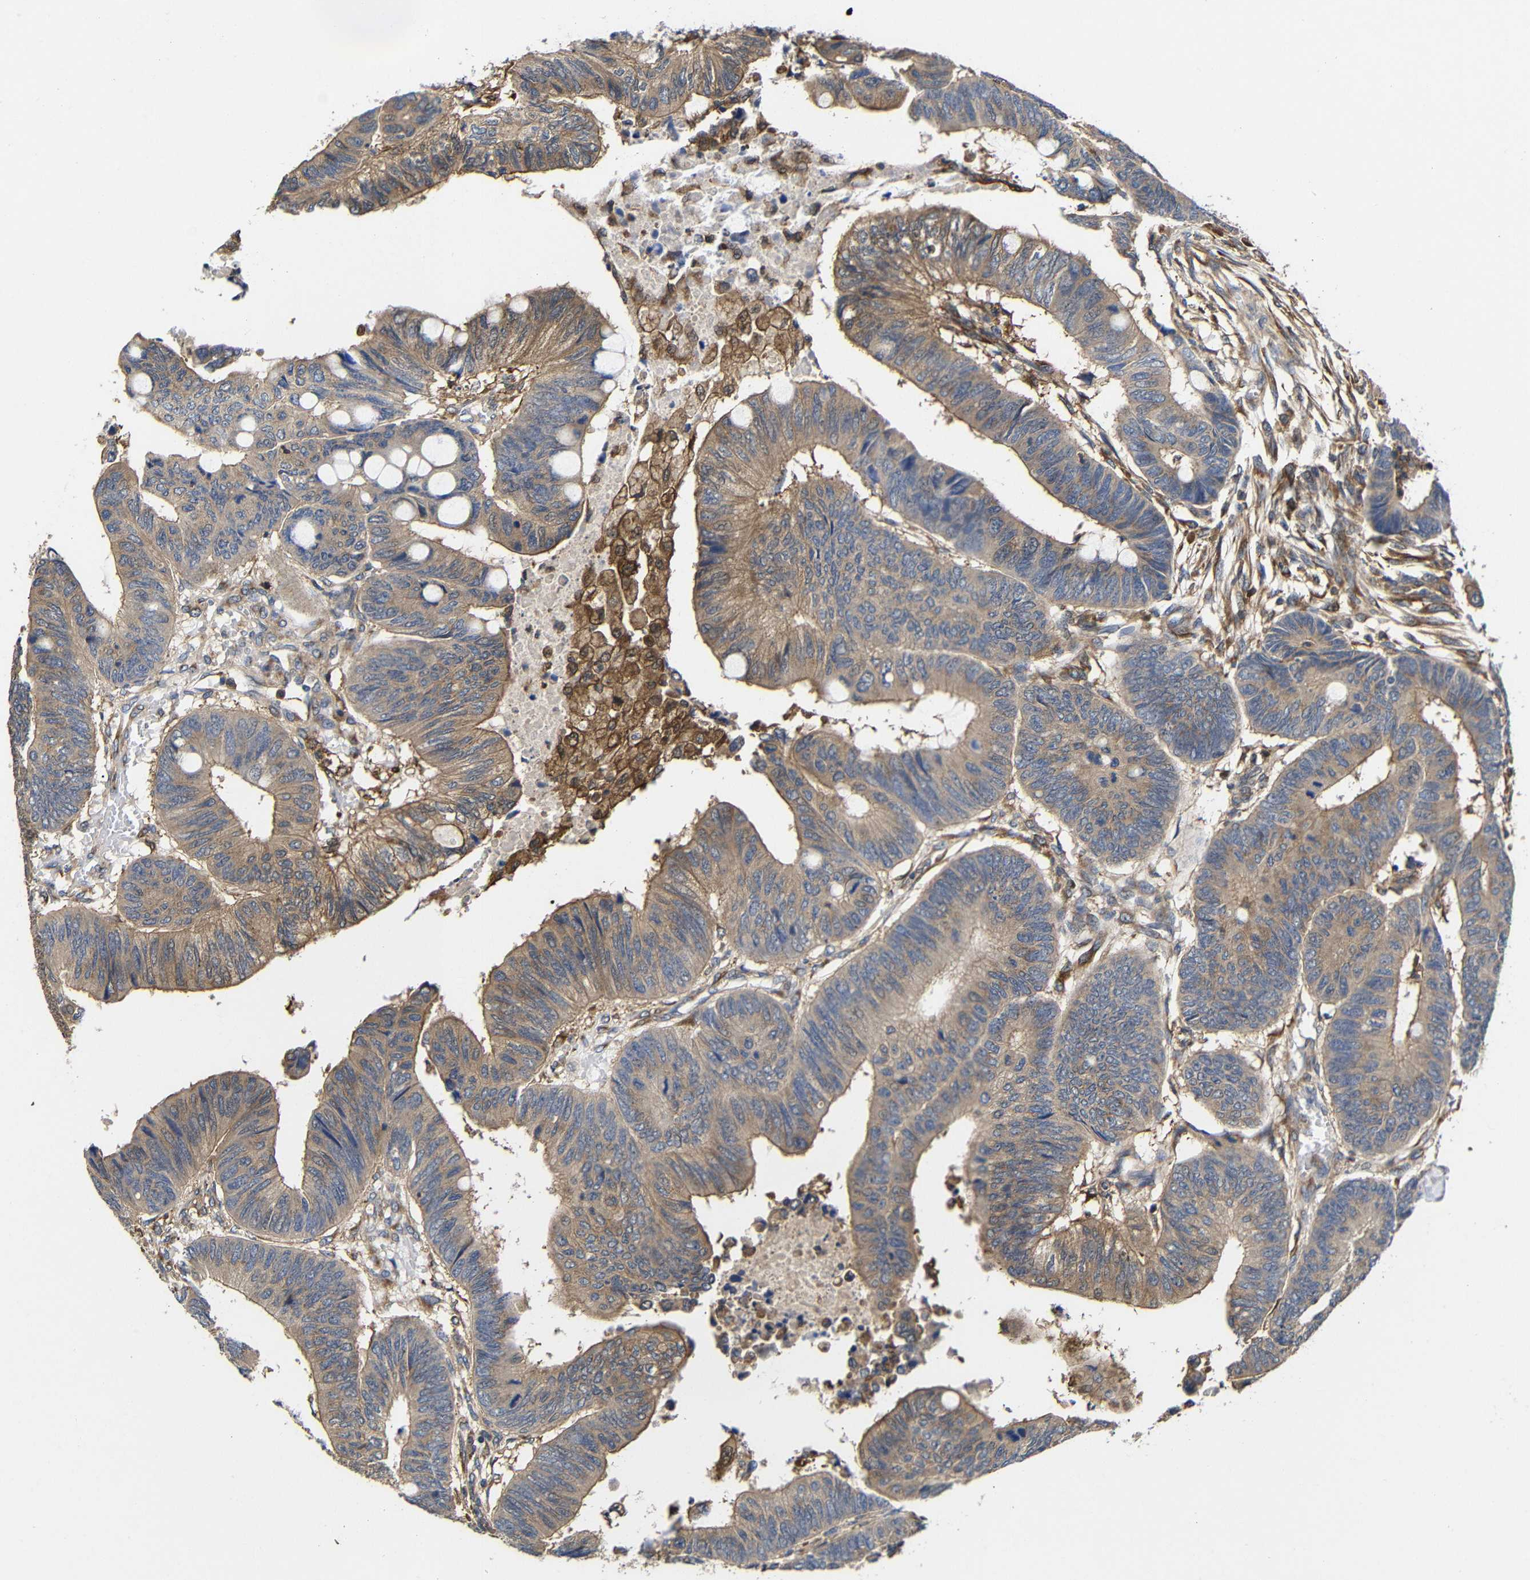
{"staining": {"intensity": "weak", "quantity": ">75%", "location": "cytoplasmic/membranous"}, "tissue": "colorectal cancer", "cell_type": "Tumor cells", "image_type": "cancer", "snomed": [{"axis": "morphology", "description": "Normal tissue, NOS"}, {"axis": "morphology", "description": "Adenocarcinoma, NOS"}, {"axis": "topography", "description": "Rectum"}, {"axis": "topography", "description": "Peripheral nerve tissue"}], "caption": "Immunohistochemical staining of human colorectal cancer (adenocarcinoma) displays low levels of weak cytoplasmic/membranous positivity in approximately >75% of tumor cells. Nuclei are stained in blue.", "gene": "LRRCC1", "patient": {"sex": "male", "age": 92}}